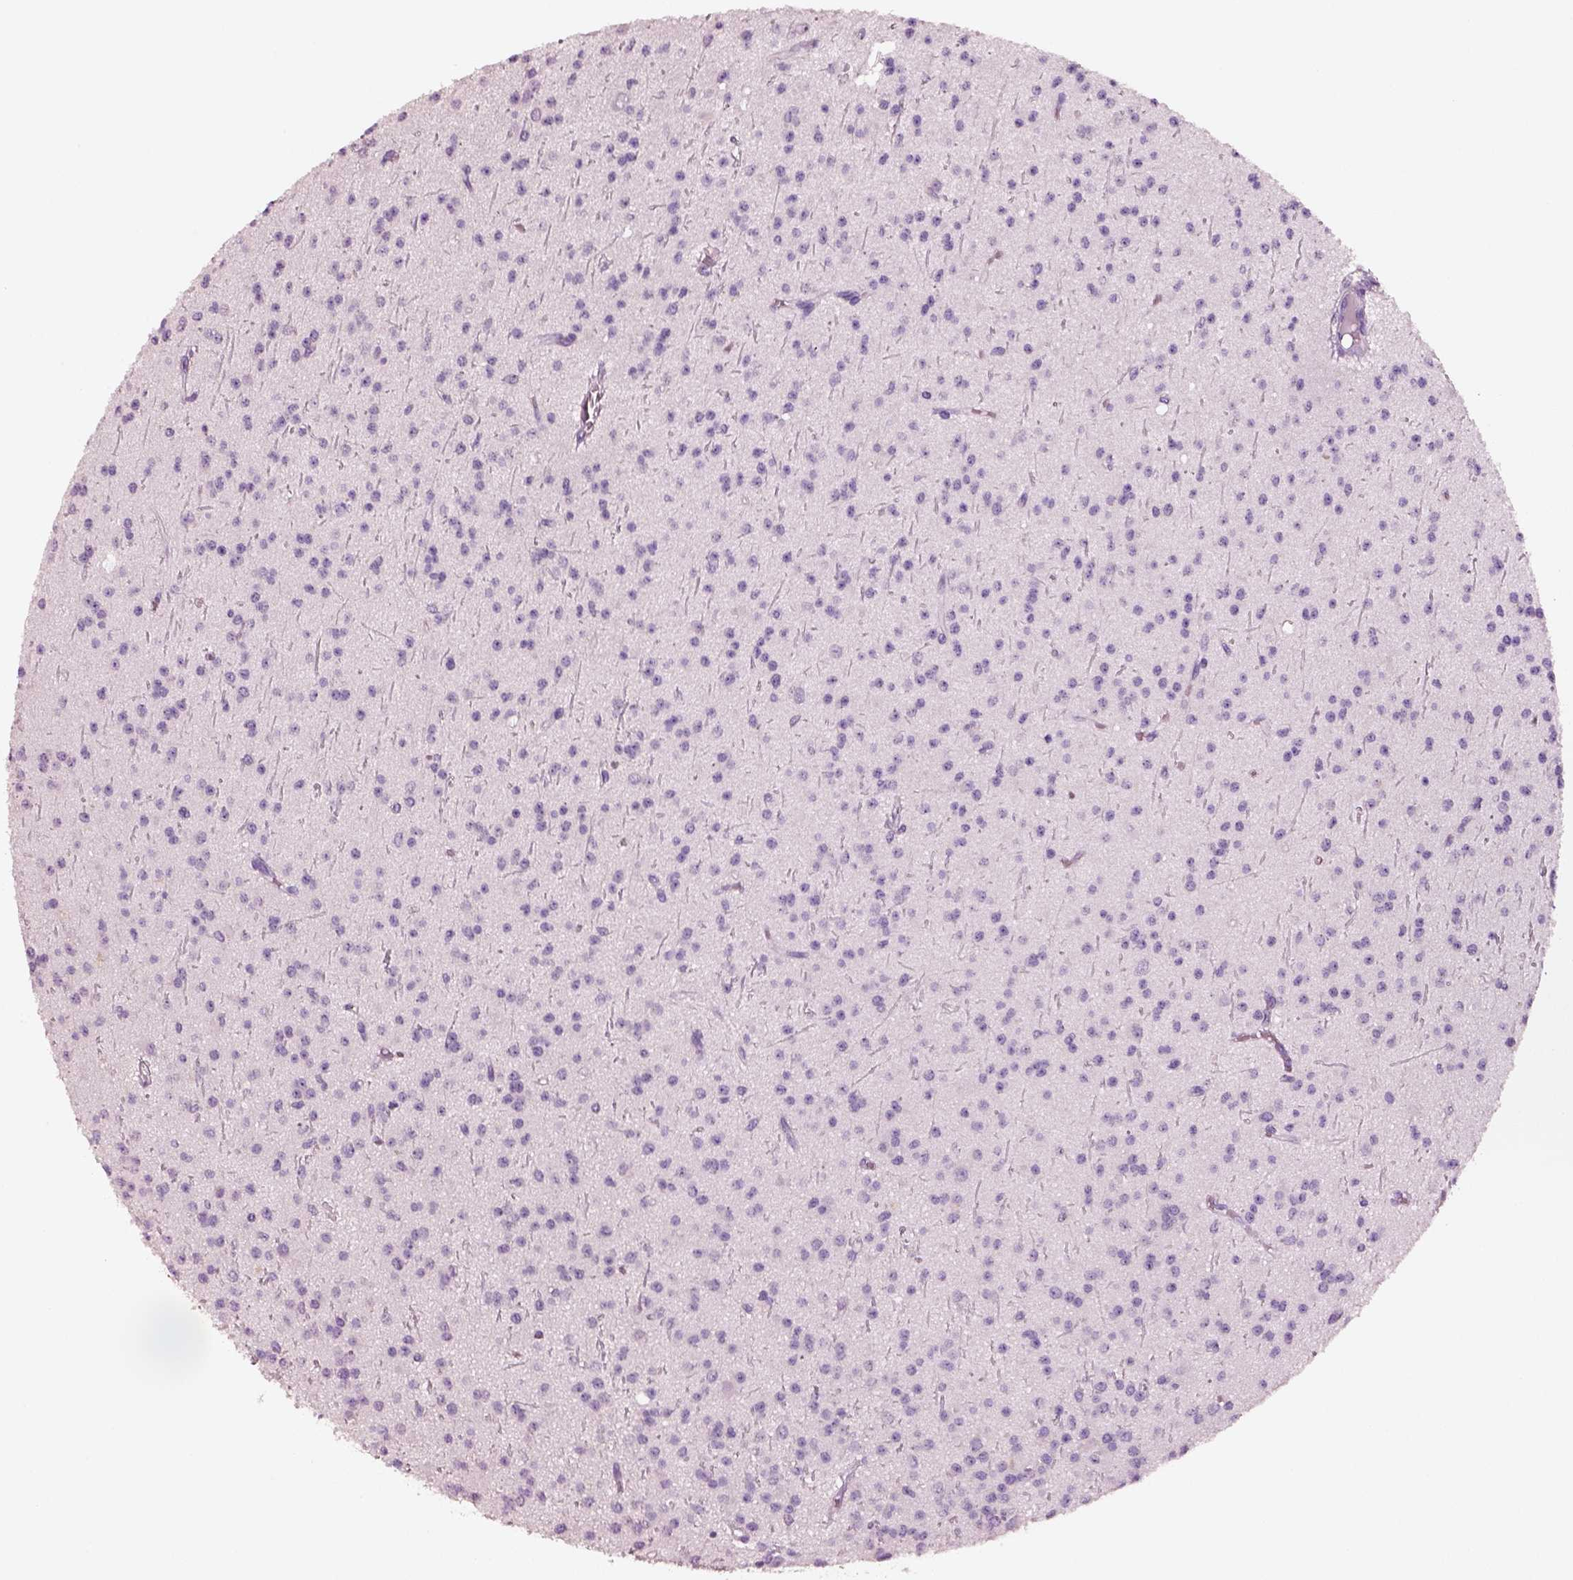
{"staining": {"intensity": "negative", "quantity": "none", "location": "none"}, "tissue": "glioma", "cell_type": "Tumor cells", "image_type": "cancer", "snomed": [{"axis": "morphology", "description": "Glioma, malignant, Low grade"}, {"axis": "topography", "description": "Brain"}], "caption": "Tumor cells are negative for protein expression in human glioma. (Stains: DAB (3,3'-diaminobenzidine) immunohistochemistry (IHC) with hematoxylin counter stain, Microscopy: brightfield microscopy at high magnification).", "gene": "ELSPBP1", "patient": {"sex": "male", "age": 27}}